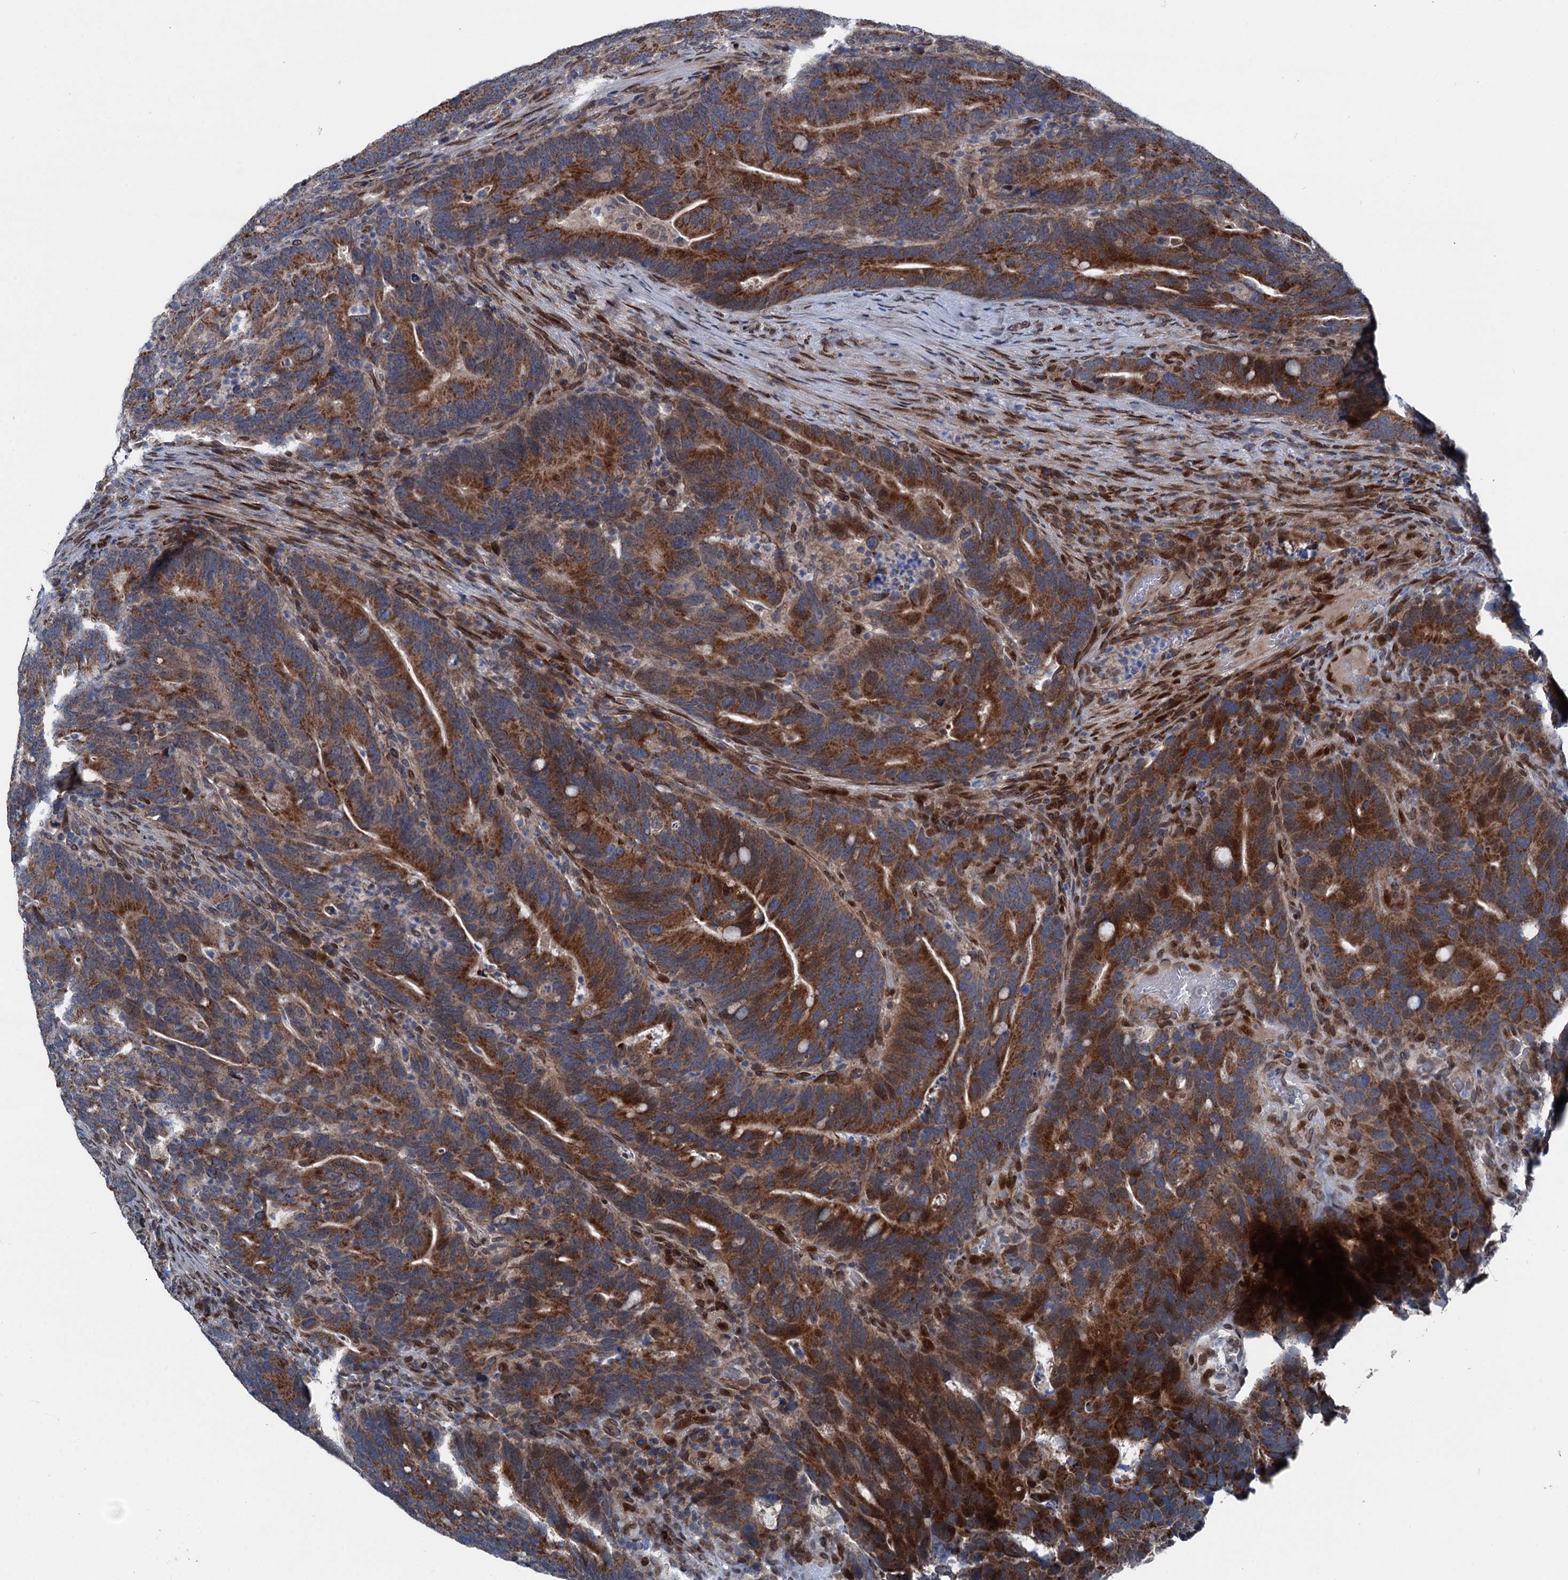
{"staining": {"intensity": "moderate", "quantity": ">75%", "location": "cytoplasmic/membranous"}, "tissue": "colorectal cancer", "cell_type": "Tumor cells", "image_type": "cancer", "snomed": [{"axis": "morphology", "description": "Adenocarcinoma, NOS"}, {"axis": "topography", "description": "Colon"}], "caption": "Immunohistochemical staining of human colorectal adenocarcinoma shows medium levels of moderate cytoplasmic/membranous protein staining in approximately >75% of tumor cells.", "gene": "MRPL14", "patient": {"sex": "female", "age": 66}}